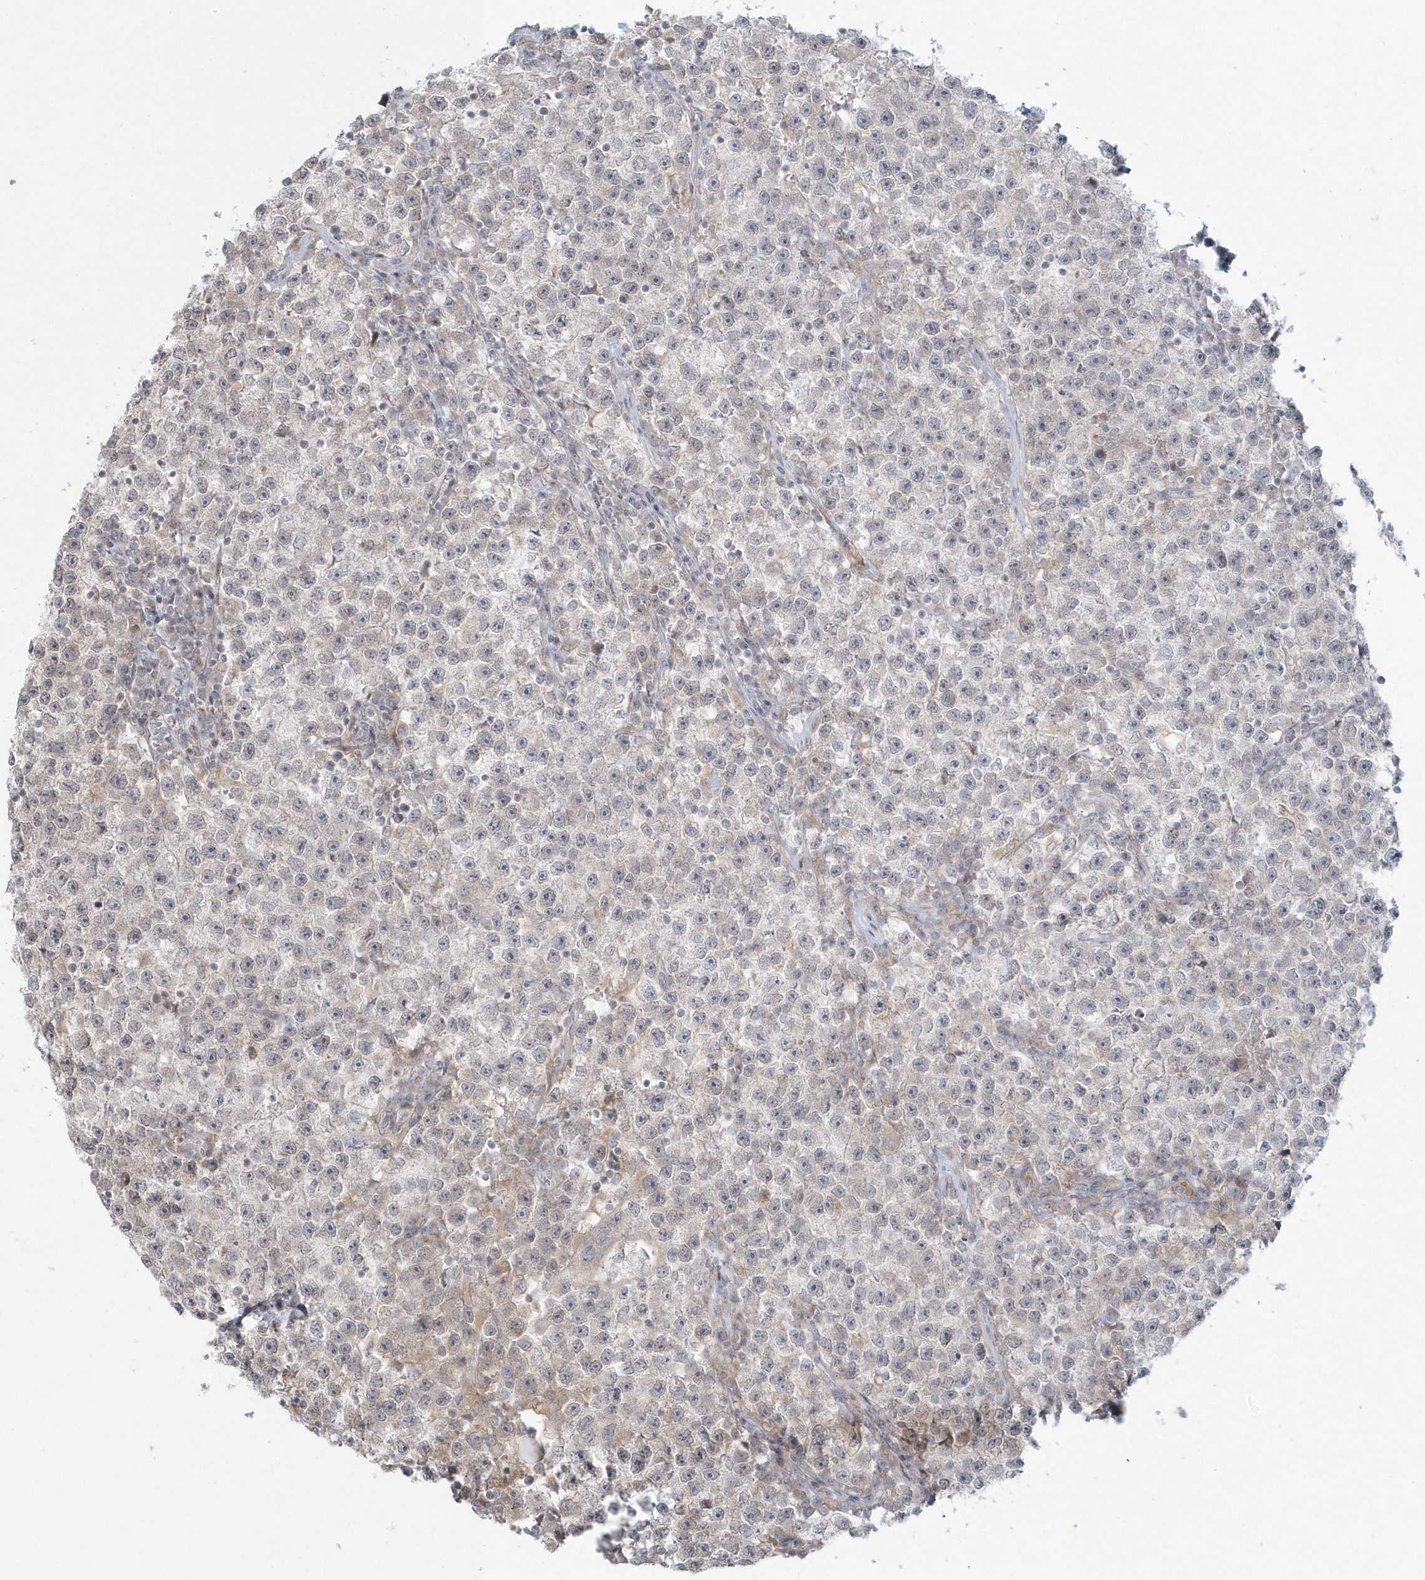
{"staining": {"intensity": "negative", "quantity": "none", "location": "none"}, "tissue": "testis cancer", "cell_type": "Tumor cells", "image_type": "cancer", "snomed": [{"axis": "morphology", "description": "Seminoma, NOS"}, {"axis": "topography", "description": "Testis"}], "caption": "A high-resolution image shows immunohistochemistry (IHC) staining of testis seminoma, which demonstrates no significant staining in tumor cells.", "gene": "BLTP3A", "patient": {"sex": "male", "age": 22}}